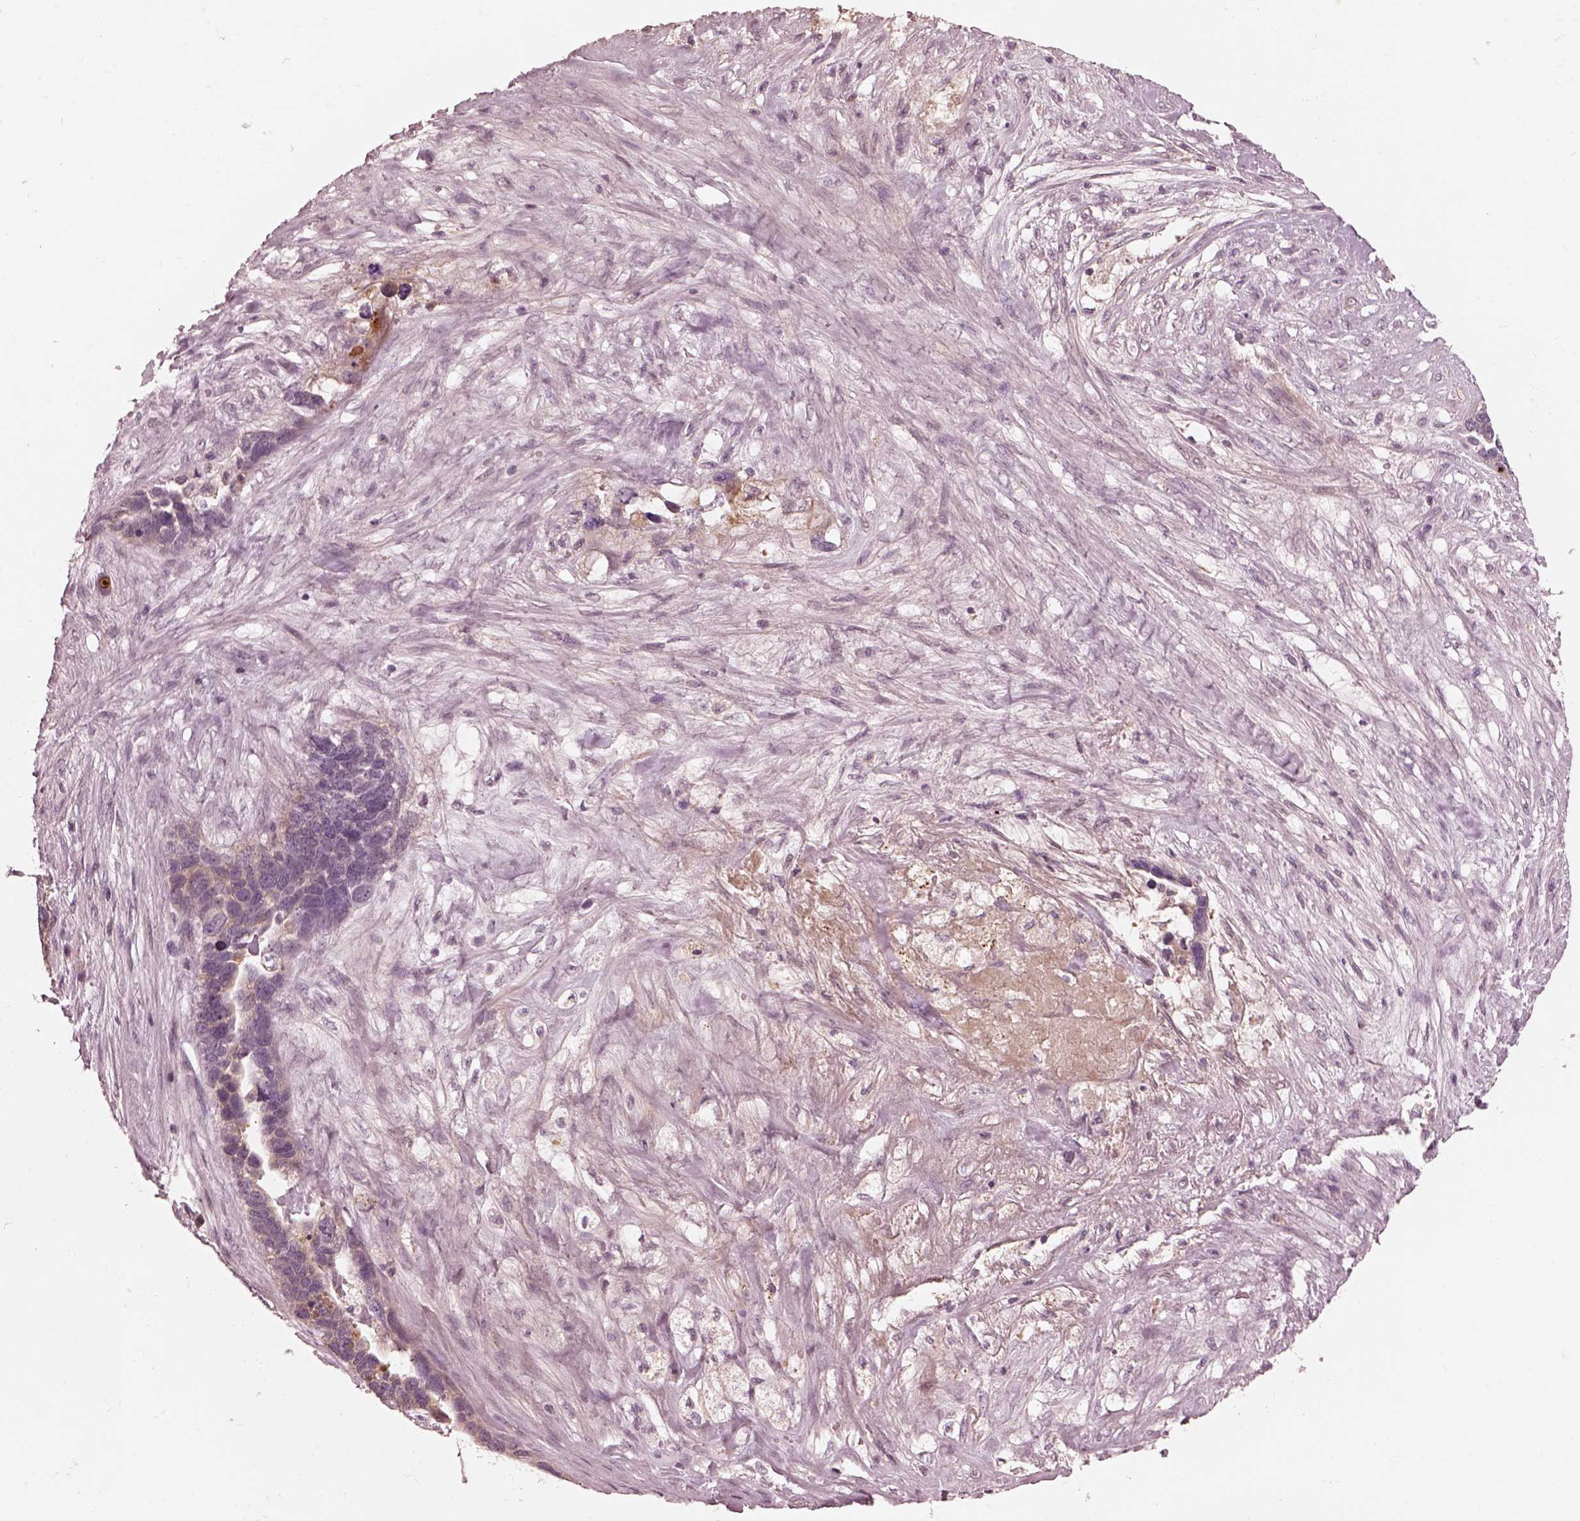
{"staining": {"intensity": "negative", "quantity": "none", "location": "none"}, "tissue": "ovarian cancer", "cell_type": "Tumor cells", "image_type": "cancer", "snomed": [{"axis": "morphology", "description": "Cystadenocarcinoma, serous, NOS"}, {"axis": "topography", "description": "Ovary"}], "caption": "A histopathology image of human ovarian serous cystadenocarcinoma is negative for staining in tumor cells.", "gene": "KCNA2", "patient": {"sex": "female", "age": 54}}